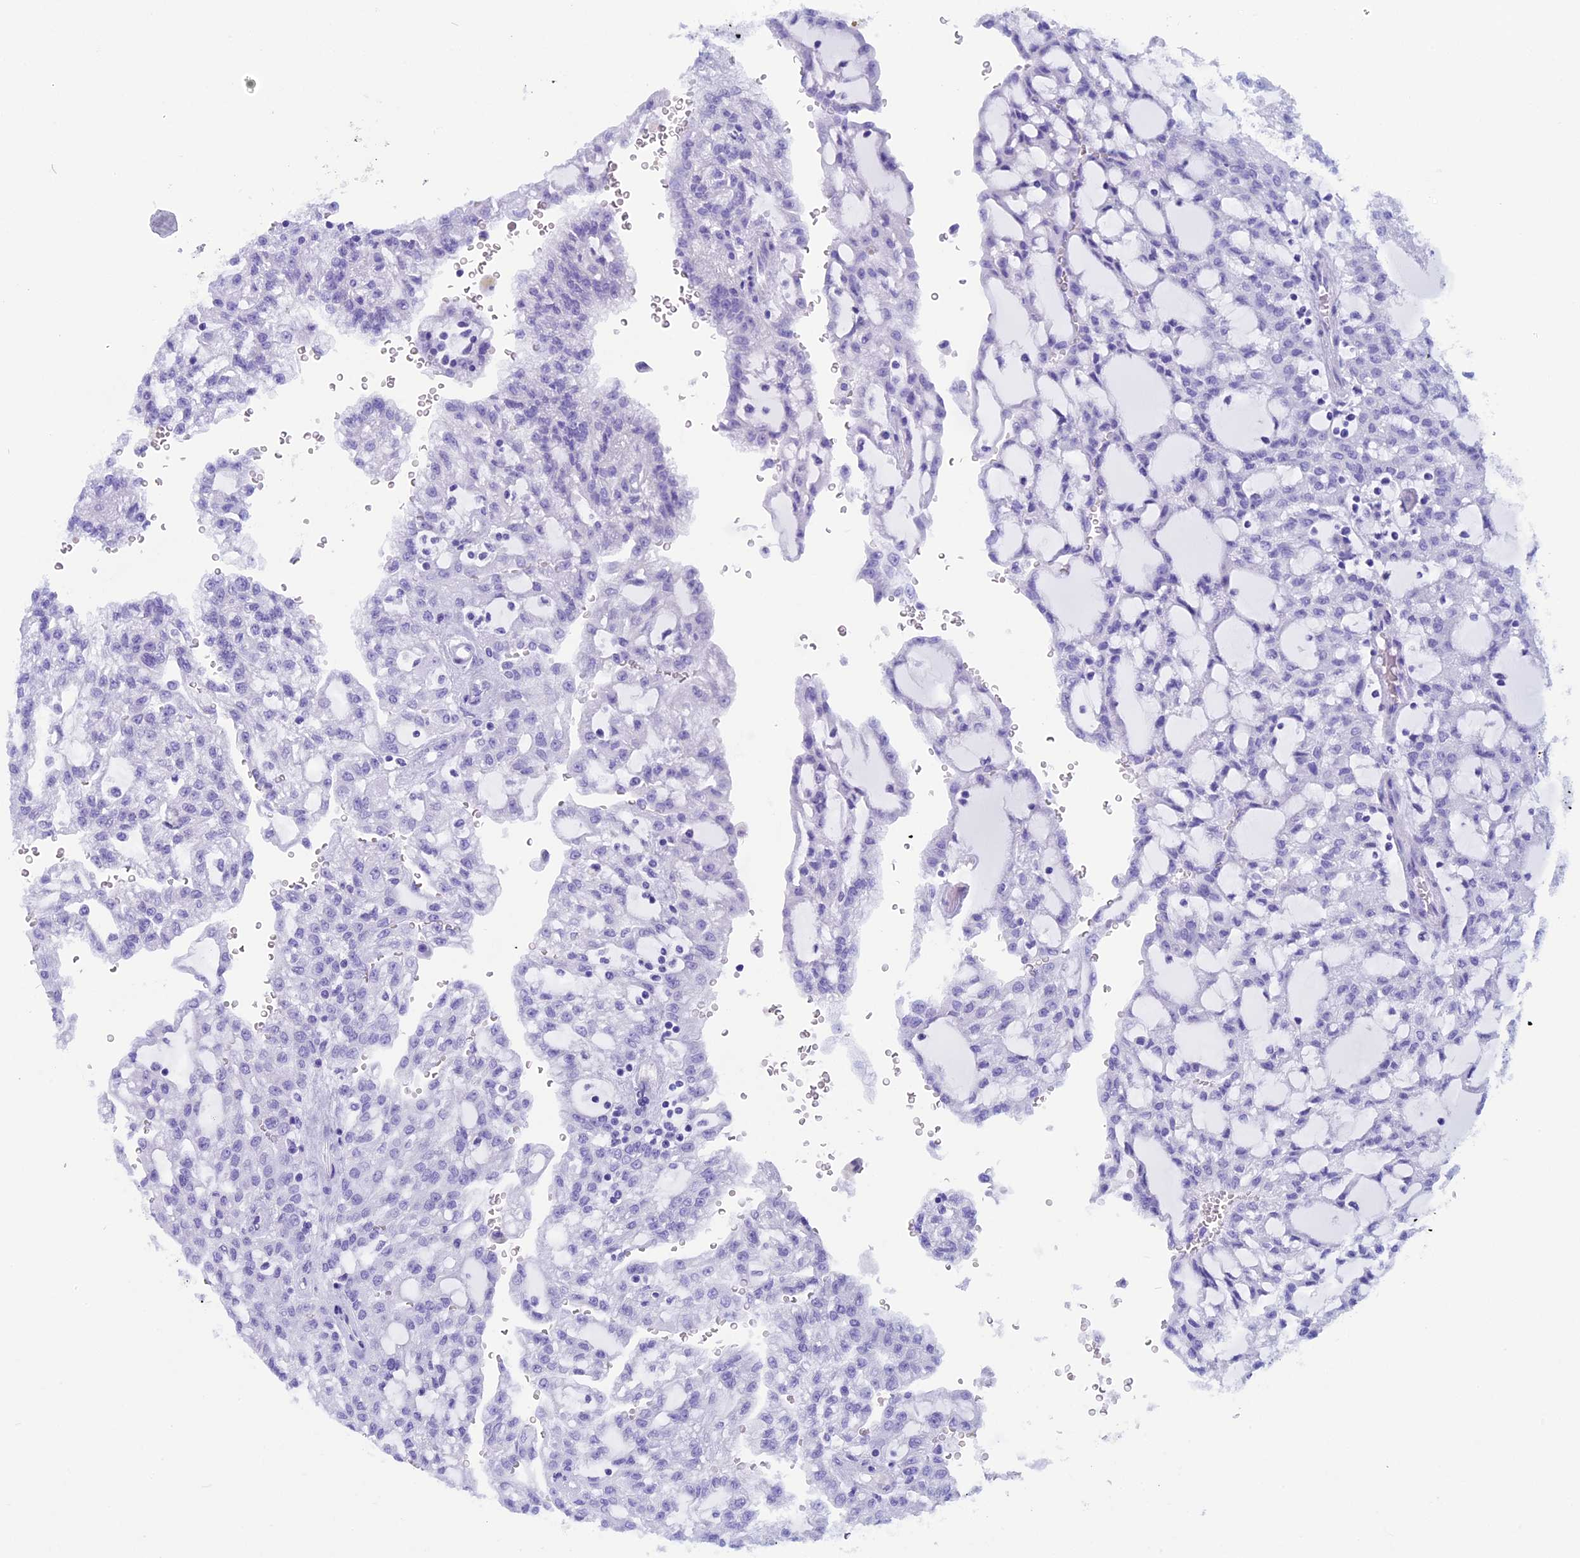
{"staining": {"intensity": "negative", "quantity": "none", "location": "none"}, "tissue": "renal cancer", "cell_type": "Tumor cells", "image_type": "cancer", "snomed": [{"axis": "morphology", "description": "Adenocarcinoma, NOS"}, {"axis": "topography", "description": "Kidney"}], "caption": "Histopathology image shows no significant protein positivity in tumor cells of renal adenocarcinoma. The staining is performed using DAB (3,3'-diaminobenzidine) brown chromogen with nuclei counter-stained in using hematoxylin.", "gene": "FAM169A", "patient": {"sex": "male", "age": 63}}